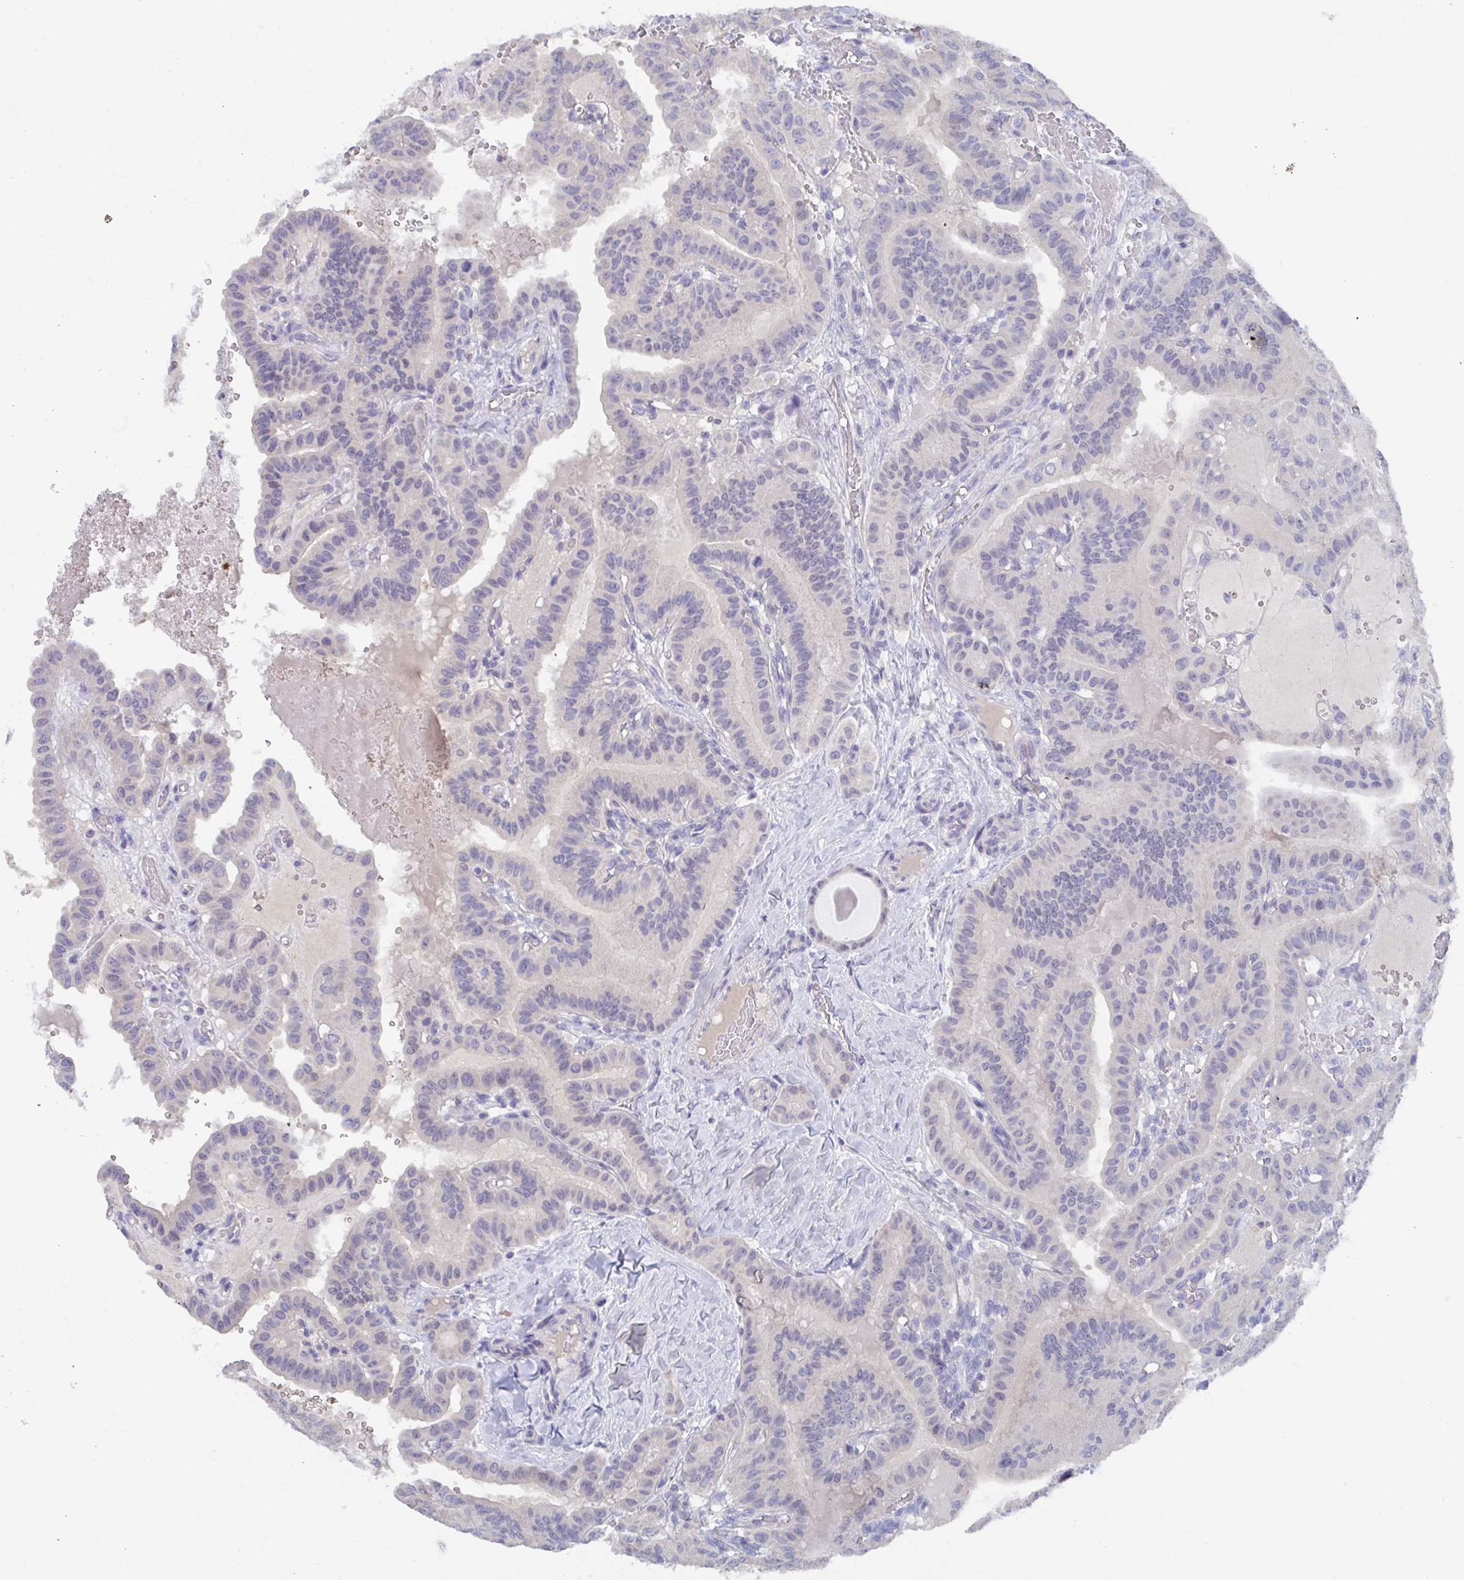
{"staining": {"intensity": "negative", "quantity": "none", "location": "none"}, "tissue": "thyroid cancer", "cell_type": "Tumor cells", "image_type": "cancer", "snomed": [{"axis": "morphology", "description": "Papillary adenocarcinoma, NOS"}, {"axis": "topography", "description": "Thyroid gland"}], "caption": "A photomicrograph of human papillary adenocarcinoma (thyroid) is negative for staining in tumor cells.", "gene": "KCNK5", "patient": {"sex": "male", "age": 87}}